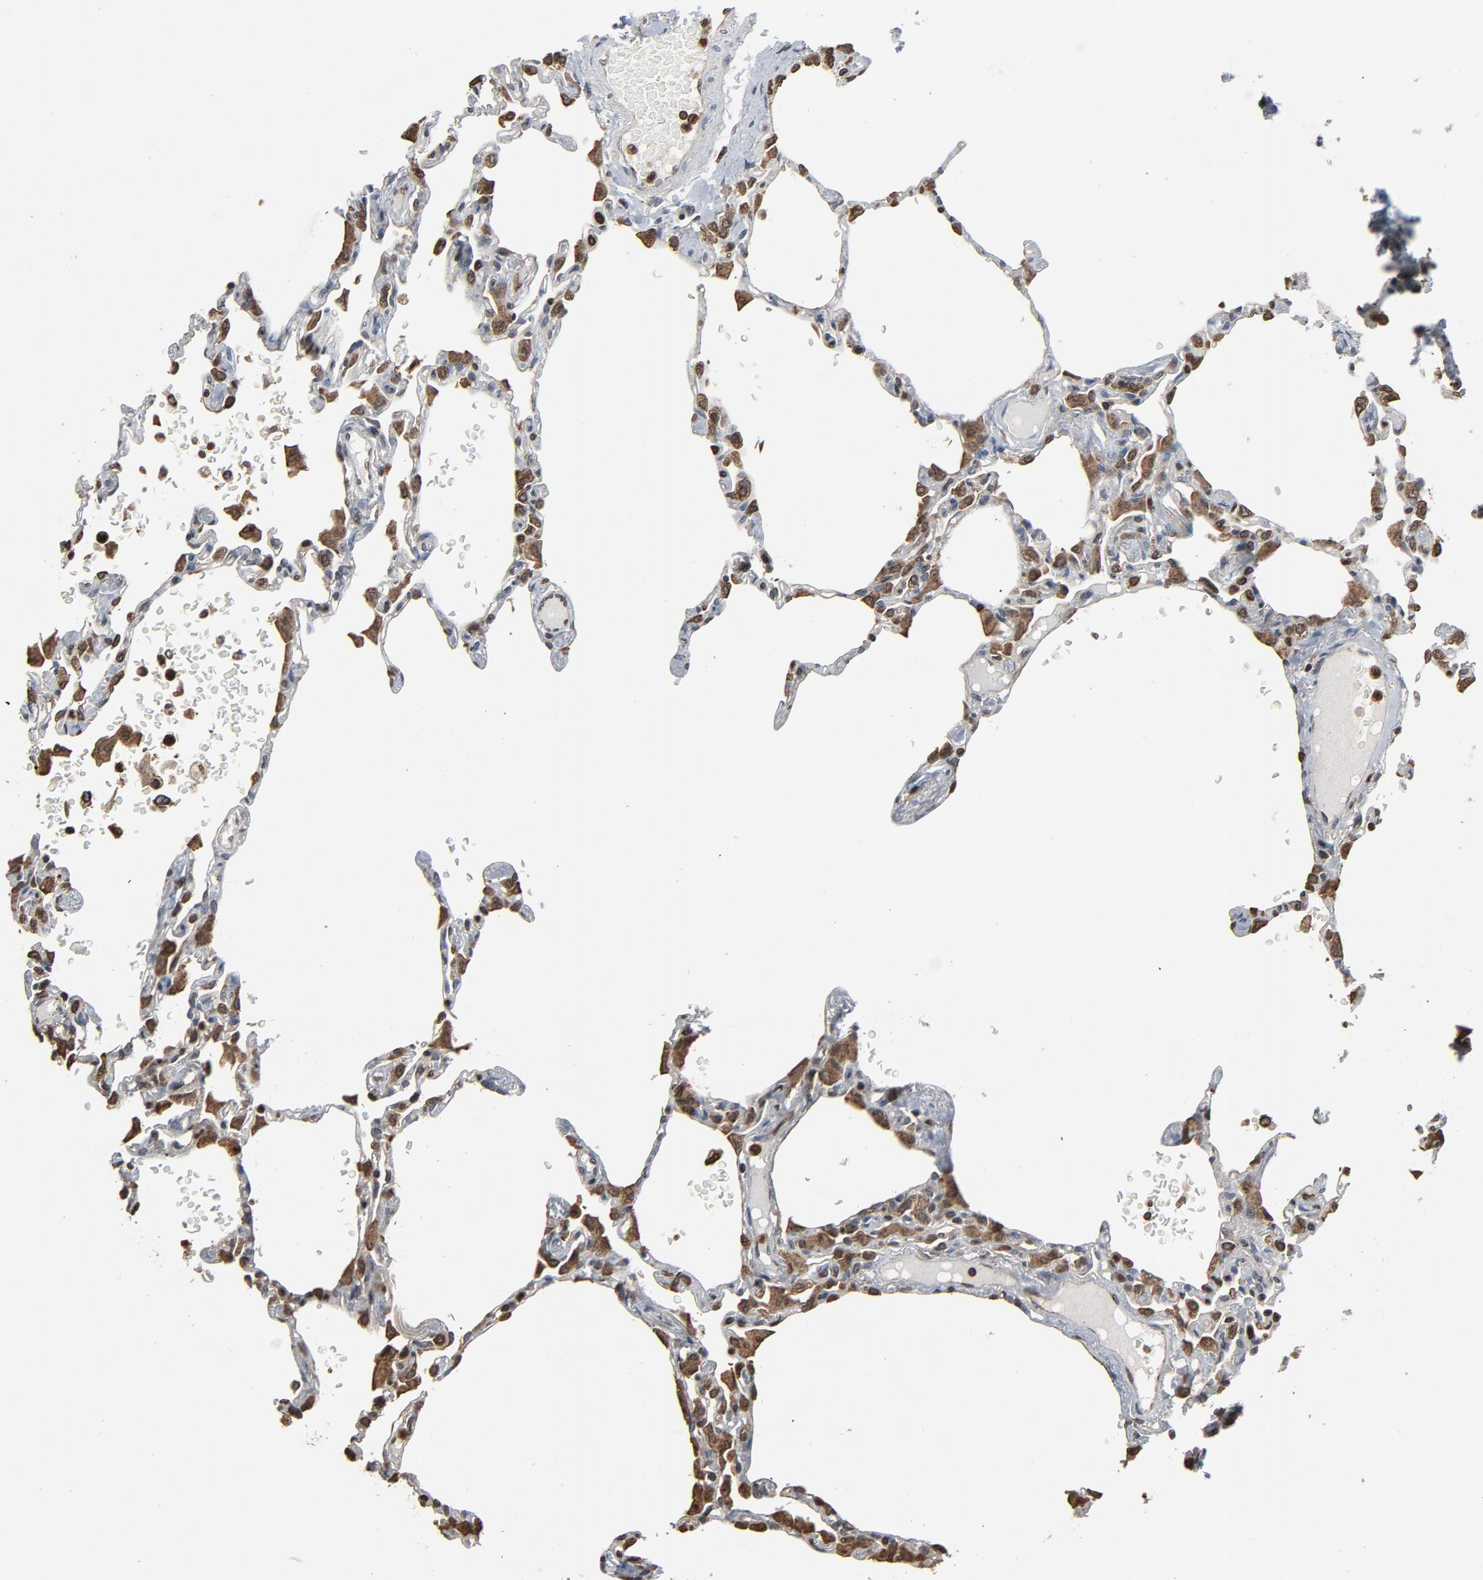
{"staining": {"intensity": "weak", "quantity": "<25%", "location": "nuclear"}, "tissue": "lung", "cell_type": "Alveolar cells", "image_type": "normal", "snomed": [{"axis": "morphology", "description": "Normal tissue, NOS"}, {"axis": "topography", "description": "Lung"}], "caption": "Immunohistochemistry (IHC) image of unremarkable lung: lung stained with DAB (3,3'-diaminobenzidine) exhibits no significant protein positivity in alveolar cells.", "gene": "UBE2D1", "patient": {"sex": "female", "age": 49}}